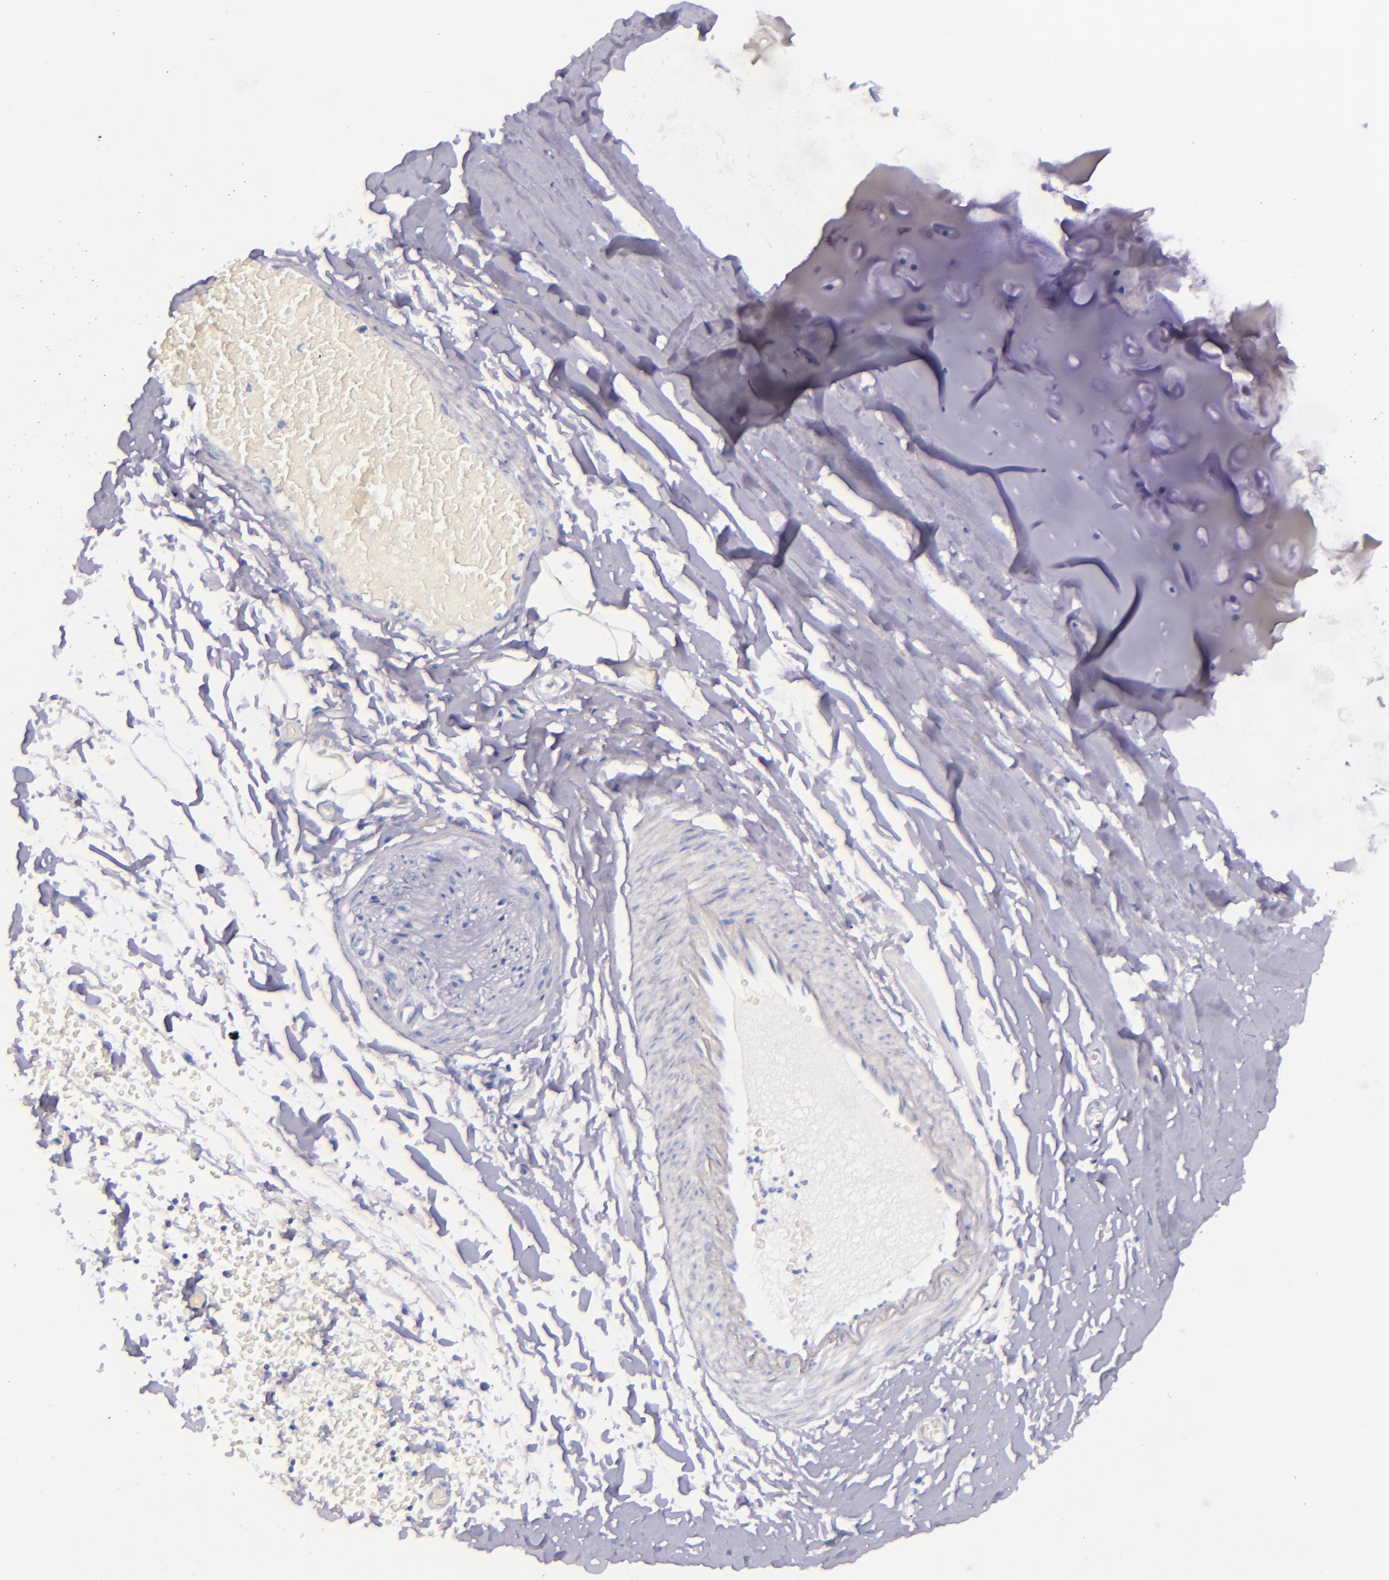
{"staining": {"intensity": "negative", "quantity": "none", "location": "none"}, "tissue": "adipose tissue", "cell_type": "Adipocytes", "image_type": "normal", "snomed": [{"axis": "morphology", "description": "Normal tissue, NOS"}, {"axis": "topography", "description": "Bronchus"}, {"axis": "topography", "description": "Lung"}], "caption": "Immunohistochemistry micrograph of normal adipose tissue: adipose tissue stained with DAB displays no significant protein staining in adipocytes. Brightfield microscopy of immunohistochemistry (IHC) stained with DAB (3,3'-diaminobenzidine) (brown) and hematoxylin (blue), captured at high magnification.", "gene": "LAG3", "patient": {"sex": "female", "age": 56}}